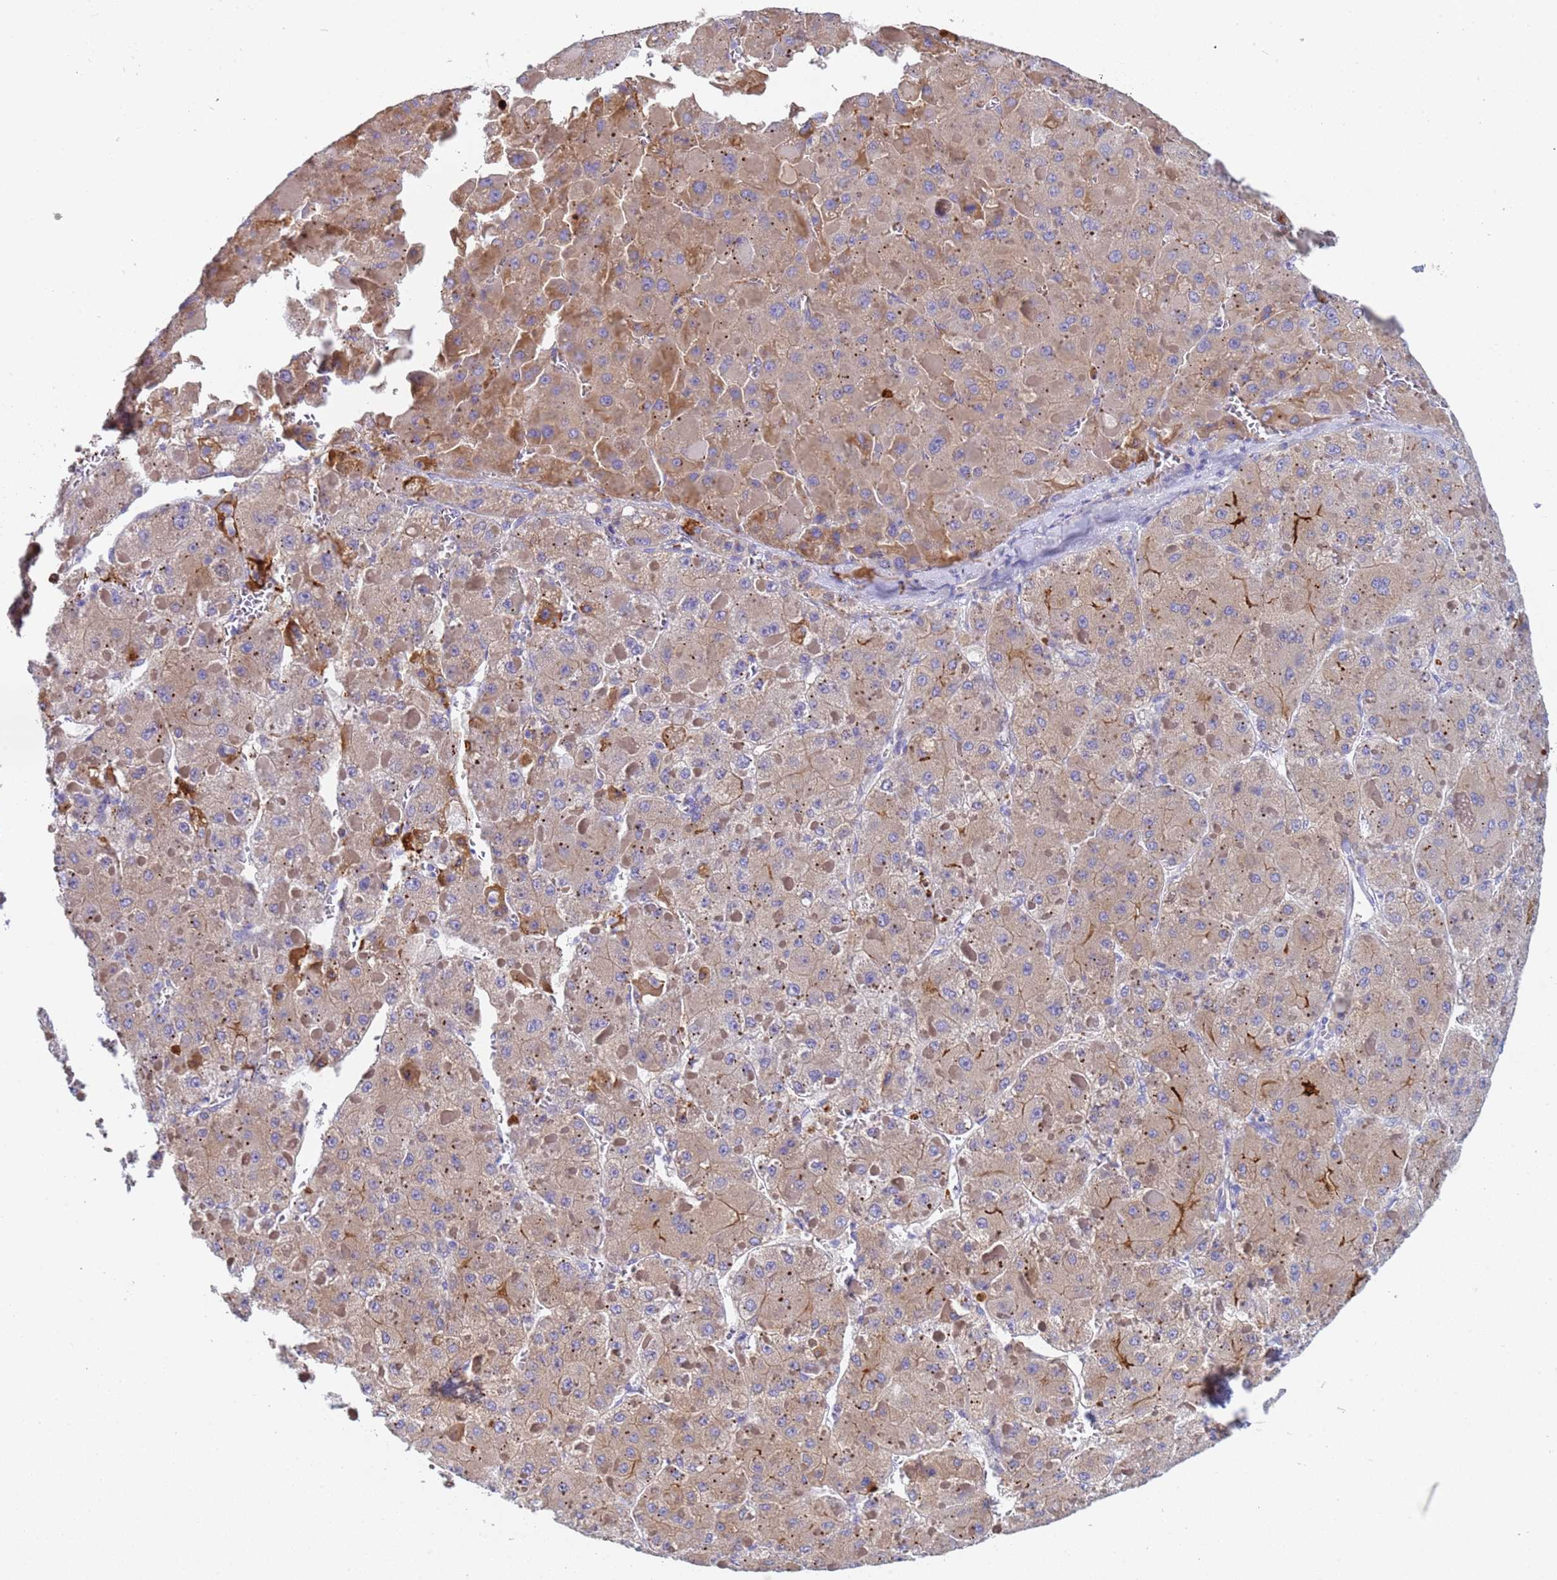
{"staining": {"intensity": "weak", "quantity": ">75%", "location": "cytoplasmic/membranous"}, "tissue": "liver cancer", "cell_type": "Tumor cells", "image_type": "cancer", "snomed": [{"axis": "morphology", "description": "Carcinoma, Hepatocellular, NOS"}, {"axis": "topography", "description": "Liver"}], "caption": "DAB (3,3'-diaminobenzidine) immunohistochemical staining of liver hepatocellular carcinoma reveals weak cytoplasmic/membranous protein expression in approximately >75% of tumor cells.", "gene": "C4orf46", "patient": {"sex": "female", "age": 73}}